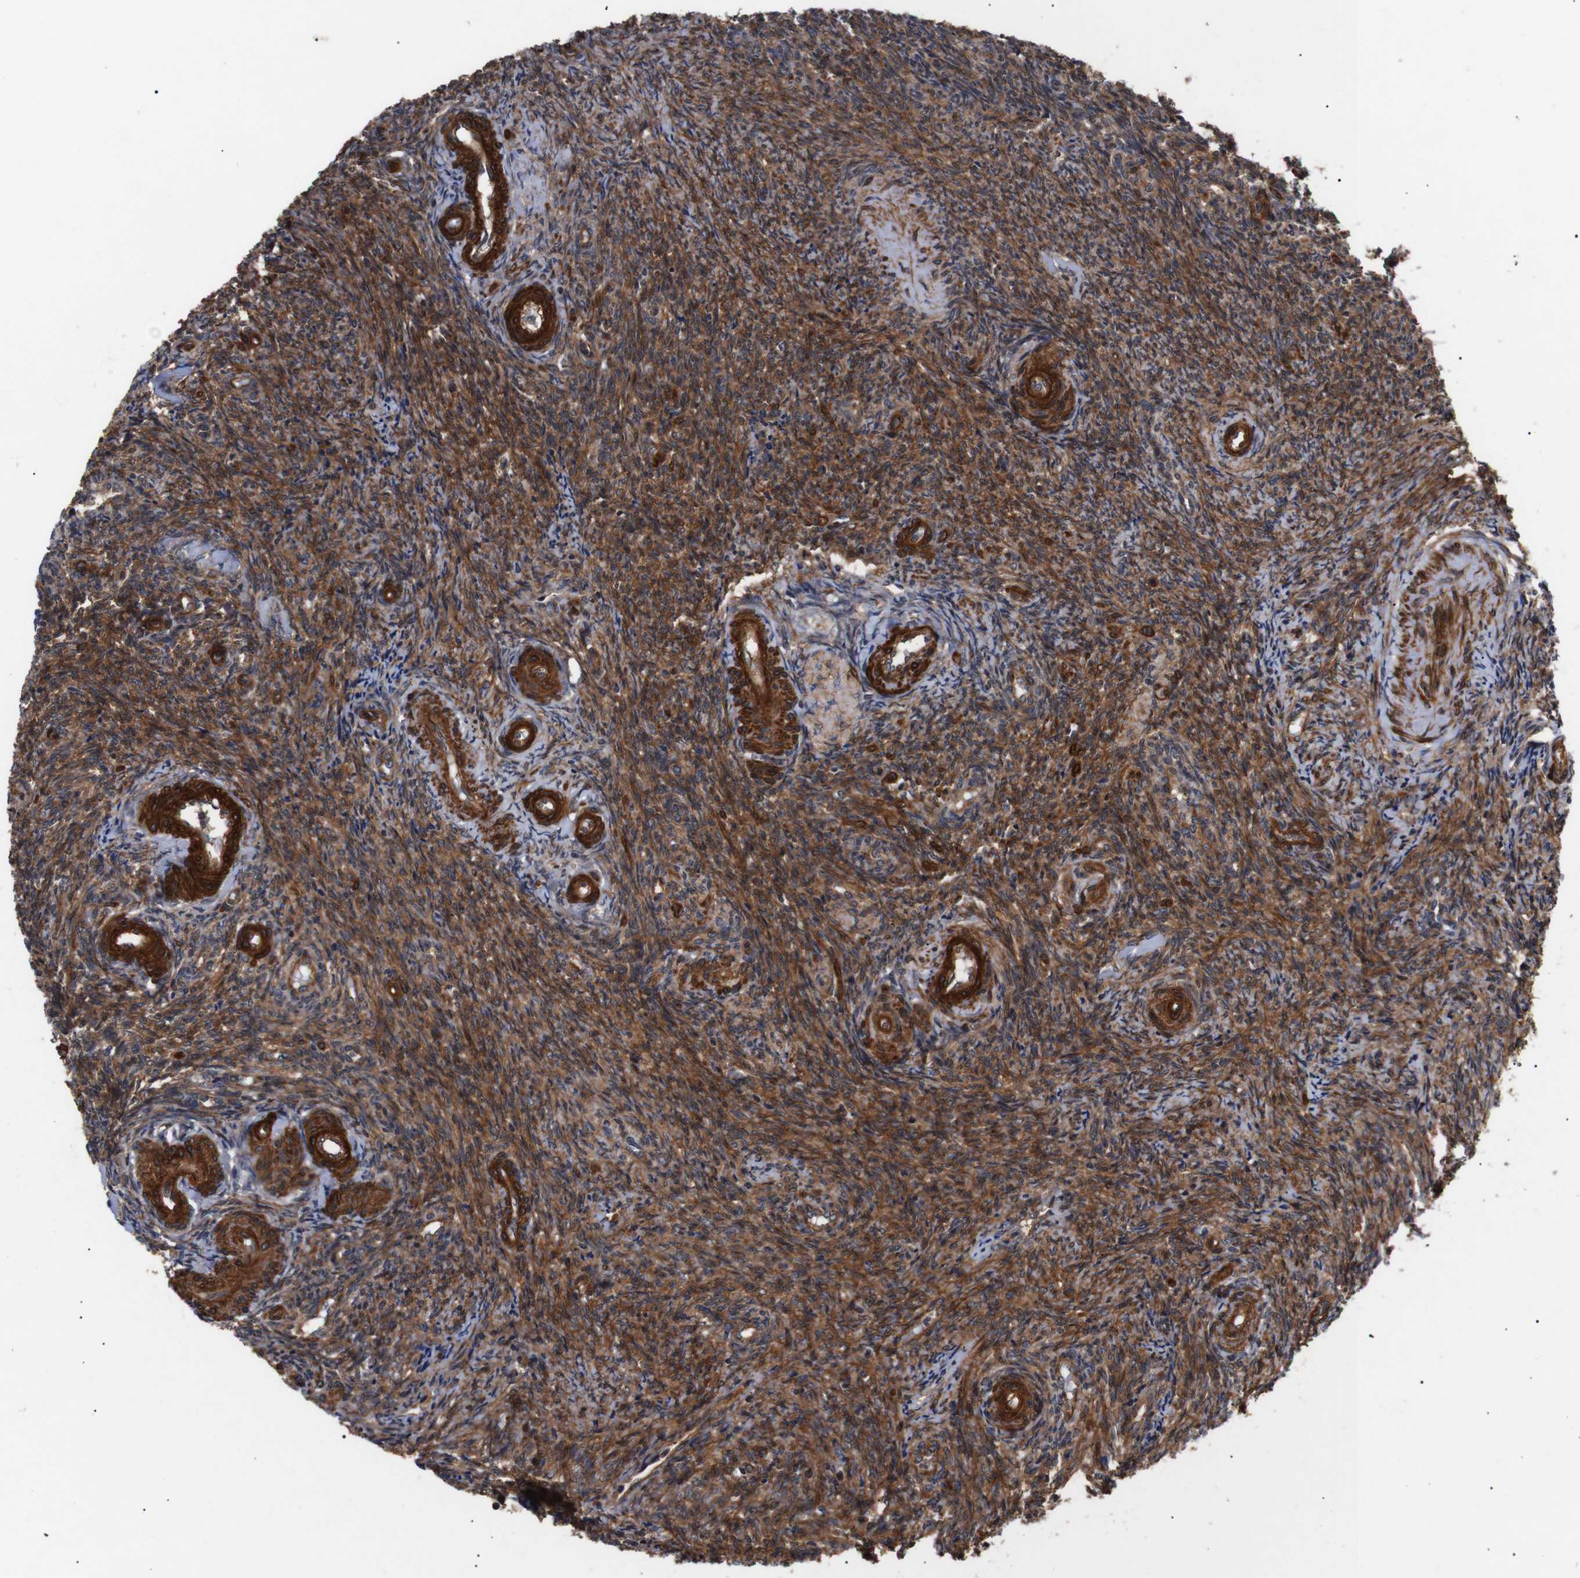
{"staining": {"intensity": "strong", "quantity": ">75%", "location": "cytoplasmic/membranous"}, "tissue": "ovary", "cell_type": "Ovarian stroma cells", "image_type": "normal", "snomed": [{"axis": "morphology", "description": "Normal tissue, NOS"}, {"axis": "topography", "description": "Ovary"}], "caption": "Ovary stained with DAB immunohistochemistry (IHC) shows high levels of strong cytoplasmic/membranous staining in approximately >75% of ovarian stroma cells.", "gene": "PAWR", "patient": {"sex": "female", "age": 41}}